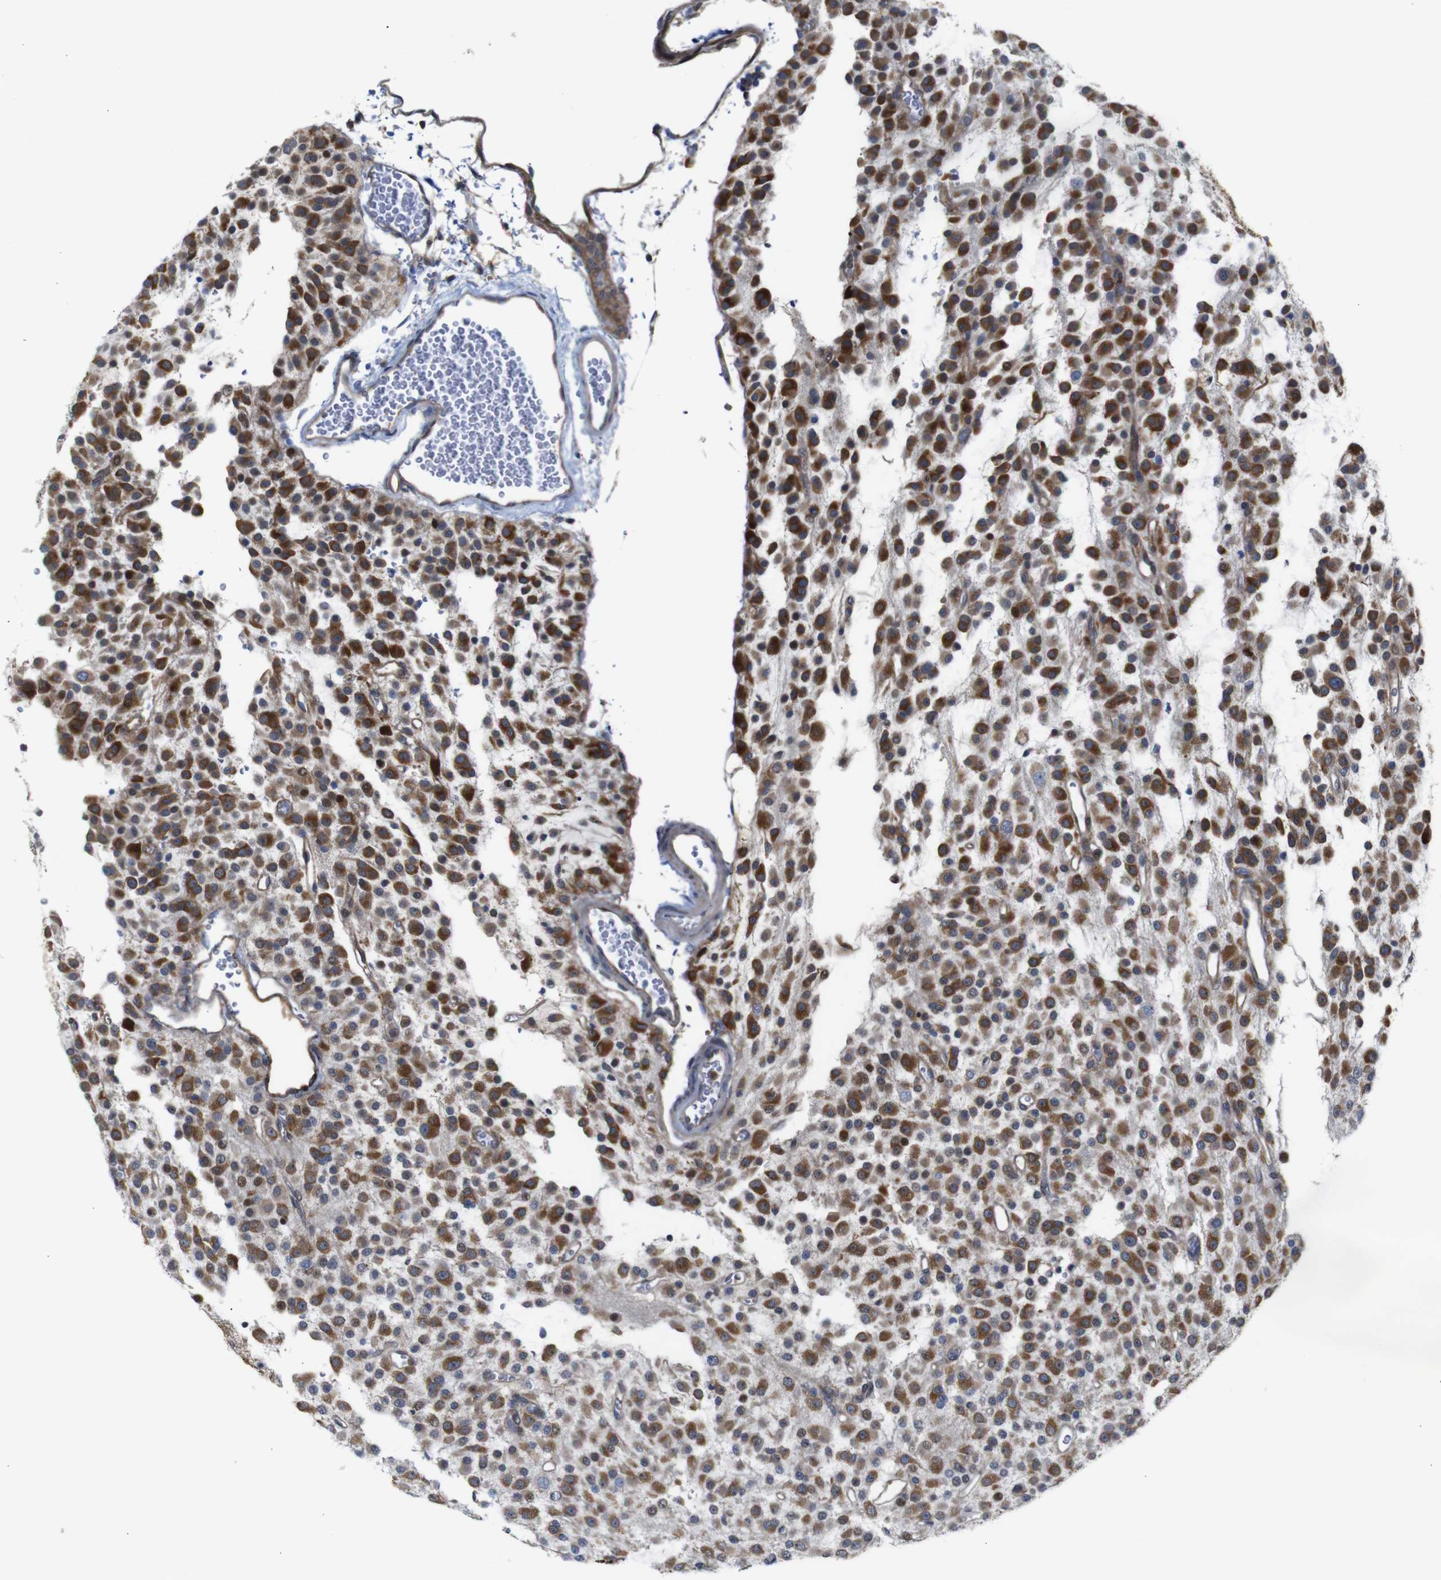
{"staining": {"intensity": "moderate", "quantity": ">75%", "location": "cytoplasmic/membranous"}, "tissue": "glioma", "cell_type": "Tumor cells", "image_type": "cancer", "snomed": [{"axis": "morphology", "description": "Glioma, malignant, Low grade"}, {"axis": "topography", "description": "Brain"}], "caption": "Human malignant low-grade glioma stained for a protein (brown) exhibits moderate cytoplasmic/membranous positive staining in about >75% of tumor cells.", "gene": "PTPN1", "patient": {"sex": "male", "age": 38}}